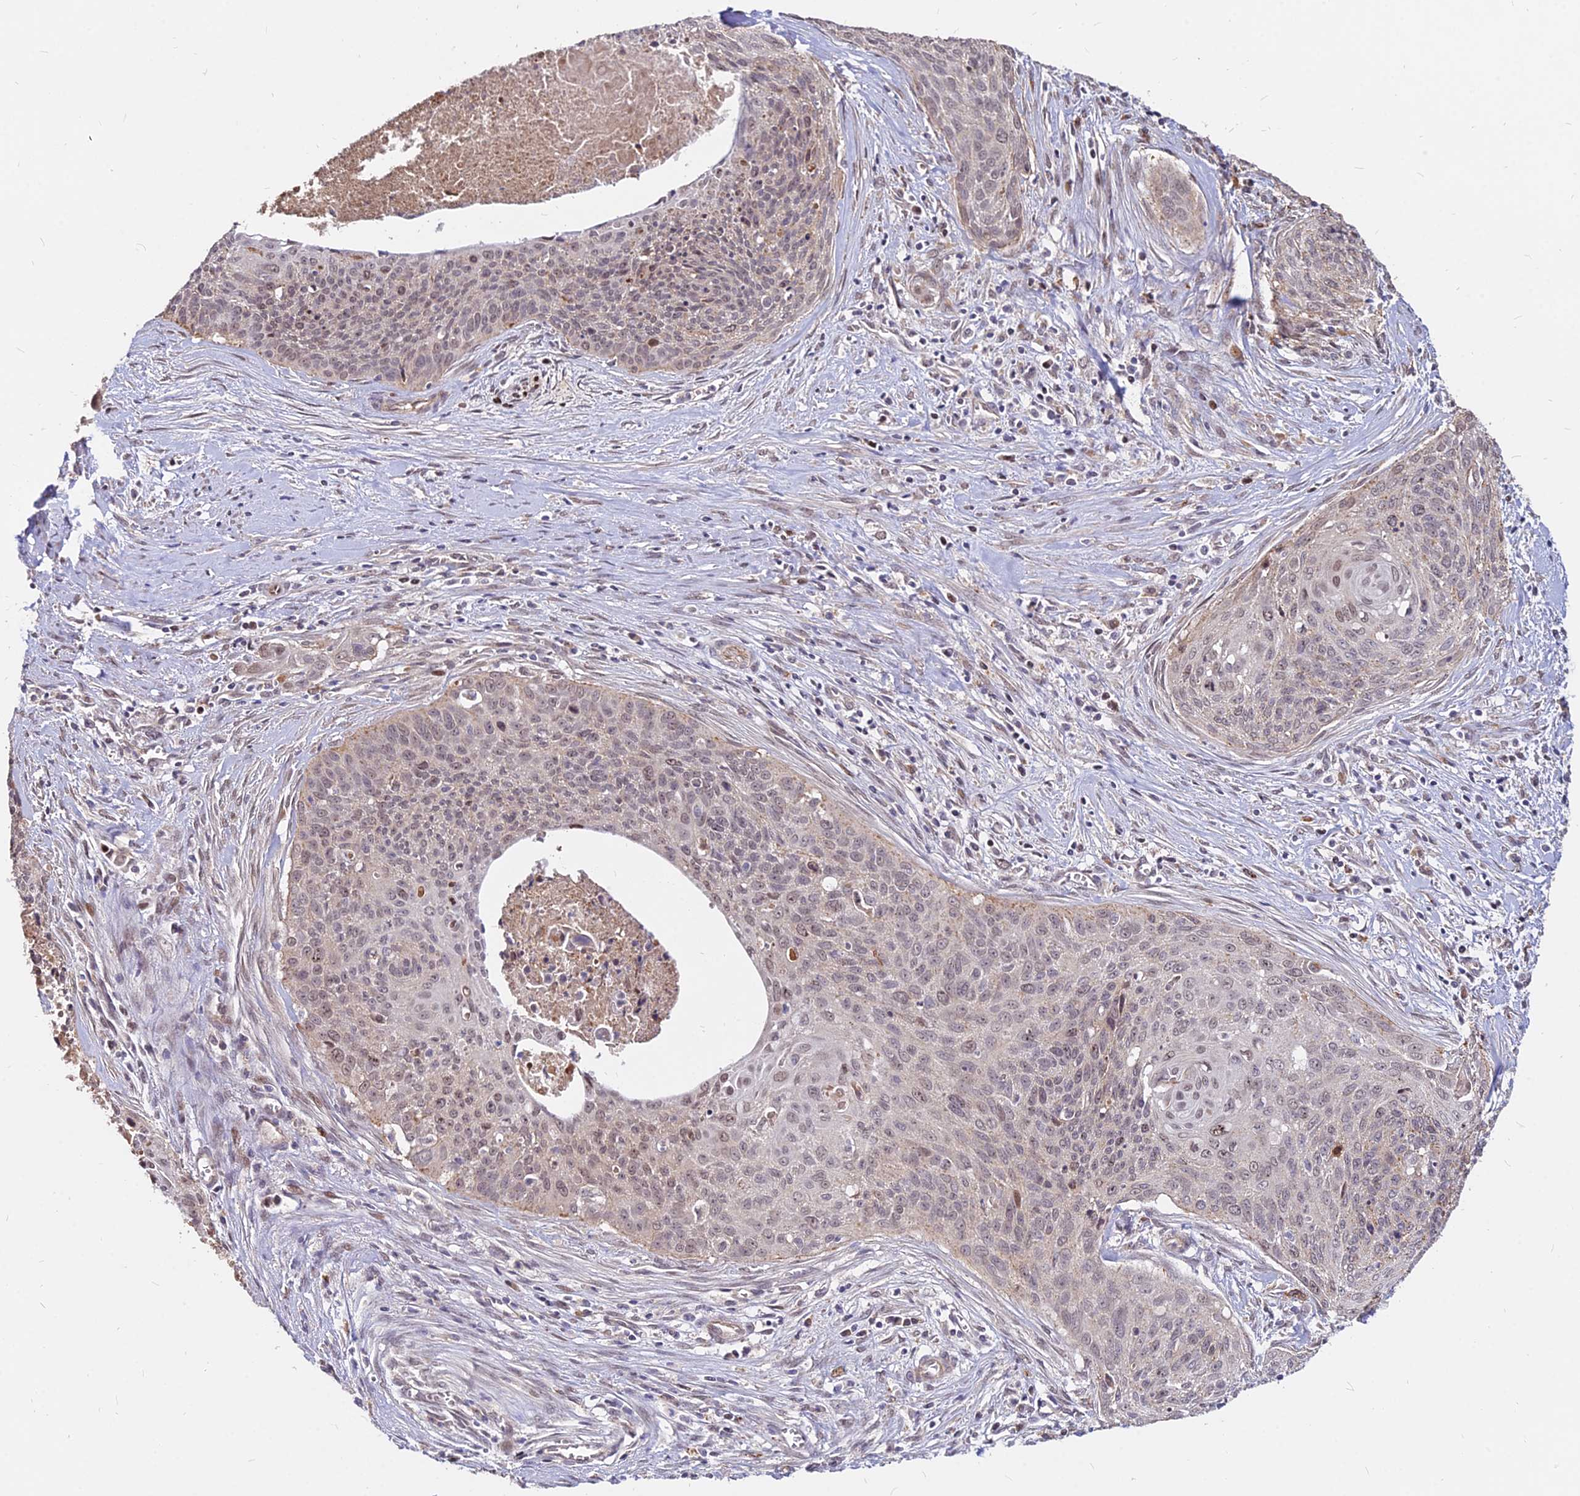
{"staining": {"intensity": "weak", "quantity": ">75%", "location": "nuclear"}, "tissue": "cervical cancer", "cell_type": "Tumor cells", "image_type": "cancer", "snomed": [{"axis": "morphology", "description": "Squamous cell carcinoma, NOS"}, {"axis": "topography", "description": "Cervix"}], "caption": "This is a histology image of immunohistochemistry (IHC) staining of cervical cancer (squamous cell carcinoma), which shows weak staining in the nuclear of tumor cells.", "gene": "C11orf68", "patient": {"sex": "female", "age": 55}}